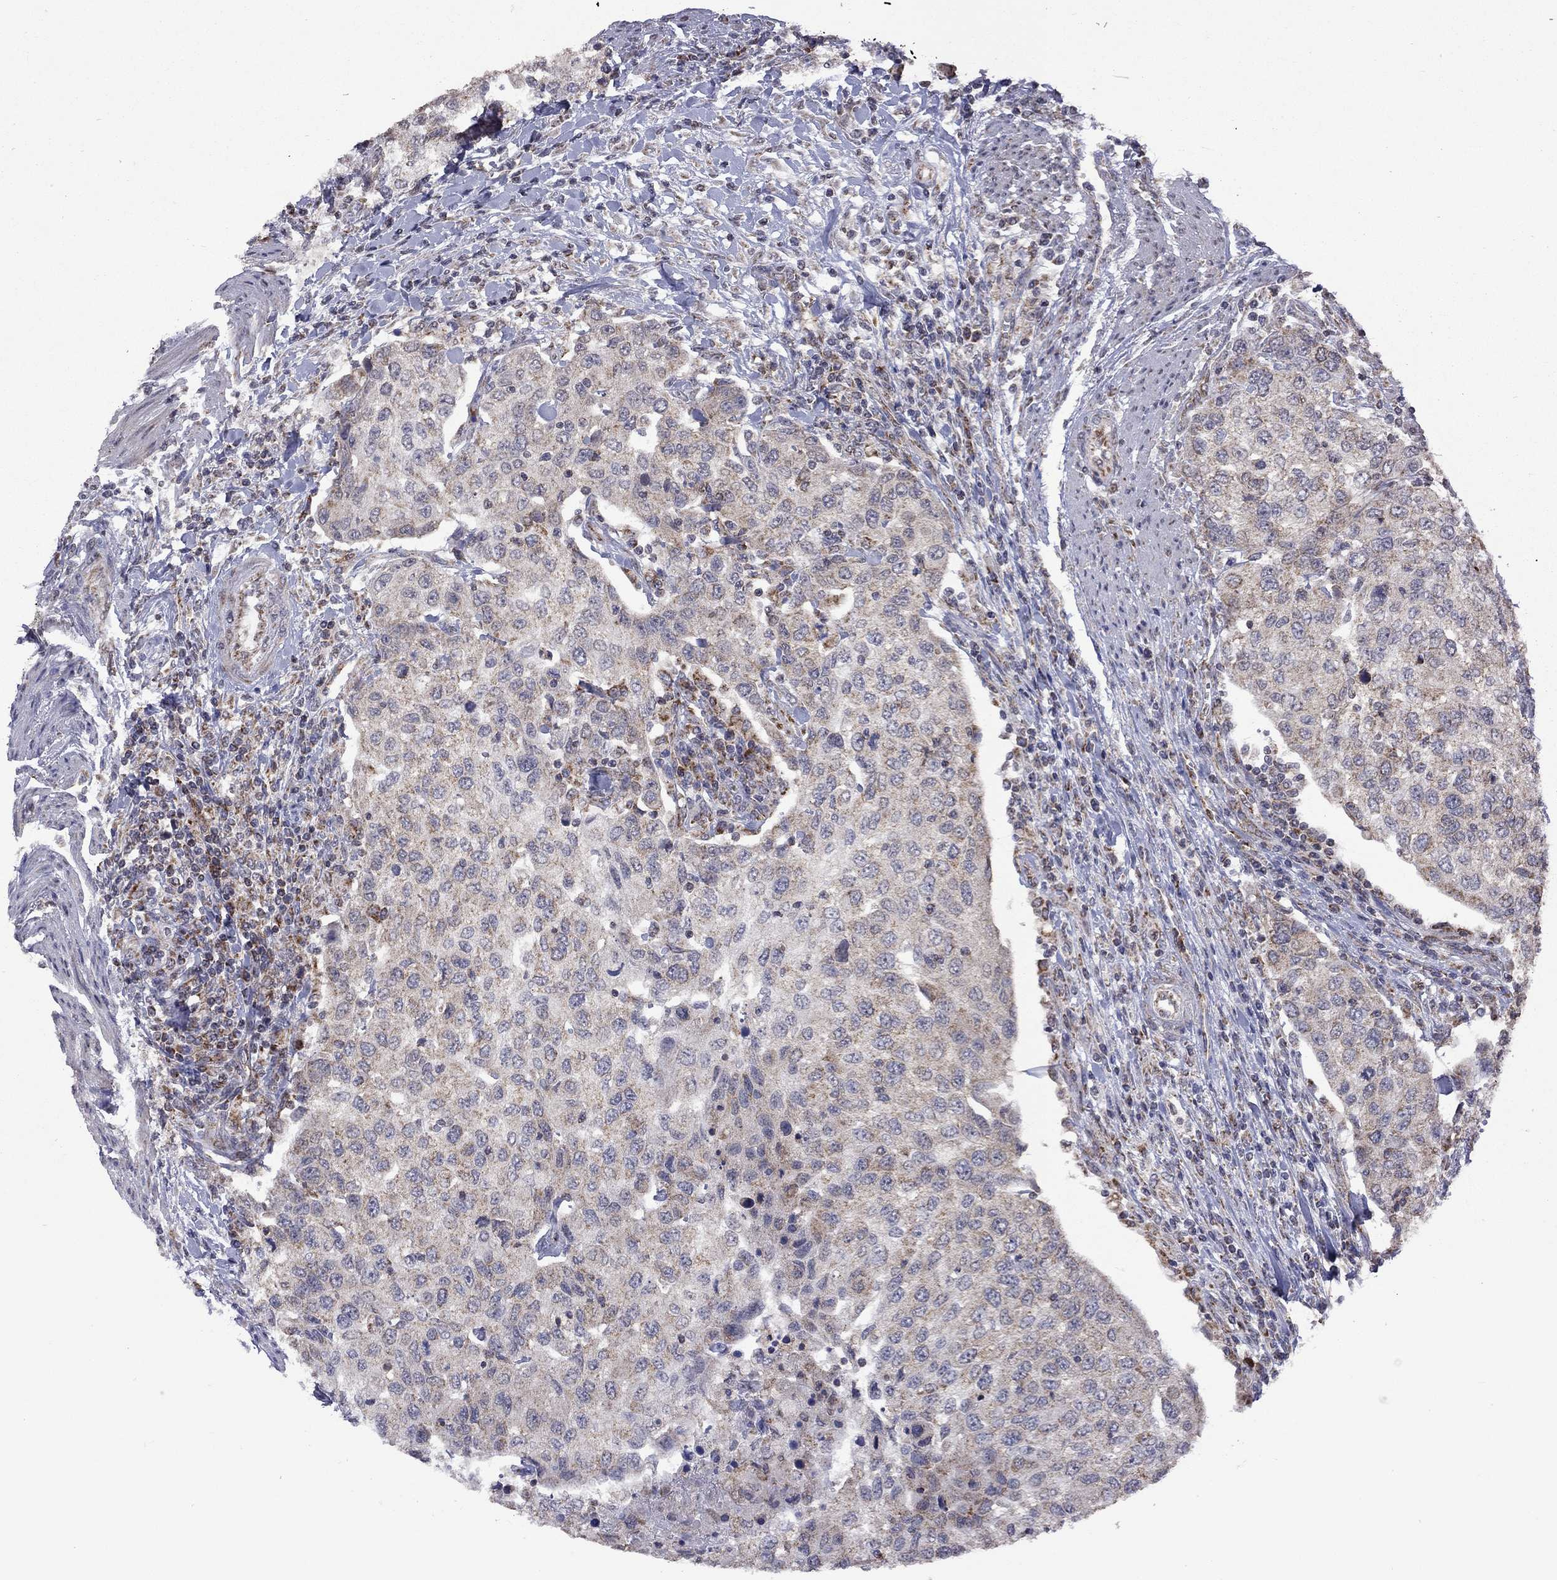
{"staining": {"intensity": "moderate", "quantity": "25%-75%", "location": "cytoplasmic/membranous"}, "tissue": "urothelial cancer", "cell_type": "Tumor cells", "image_type": "cancer", "snomed": [{"axis": "morphology", "description": "Urothelial carcinoma, High grade"}, {"axis": "topography", "description": "Urinary bladder"}], "caption": "DAB immunohistochemical staining of human urothelial carcinoma (high-grade) demonstrates moderate cytoplasmic/membranous protein positivity in approximately 25%-75% of tumor cells.", "gene": "NDUFB1", "patient": {"sex": "female", "age": 78}}